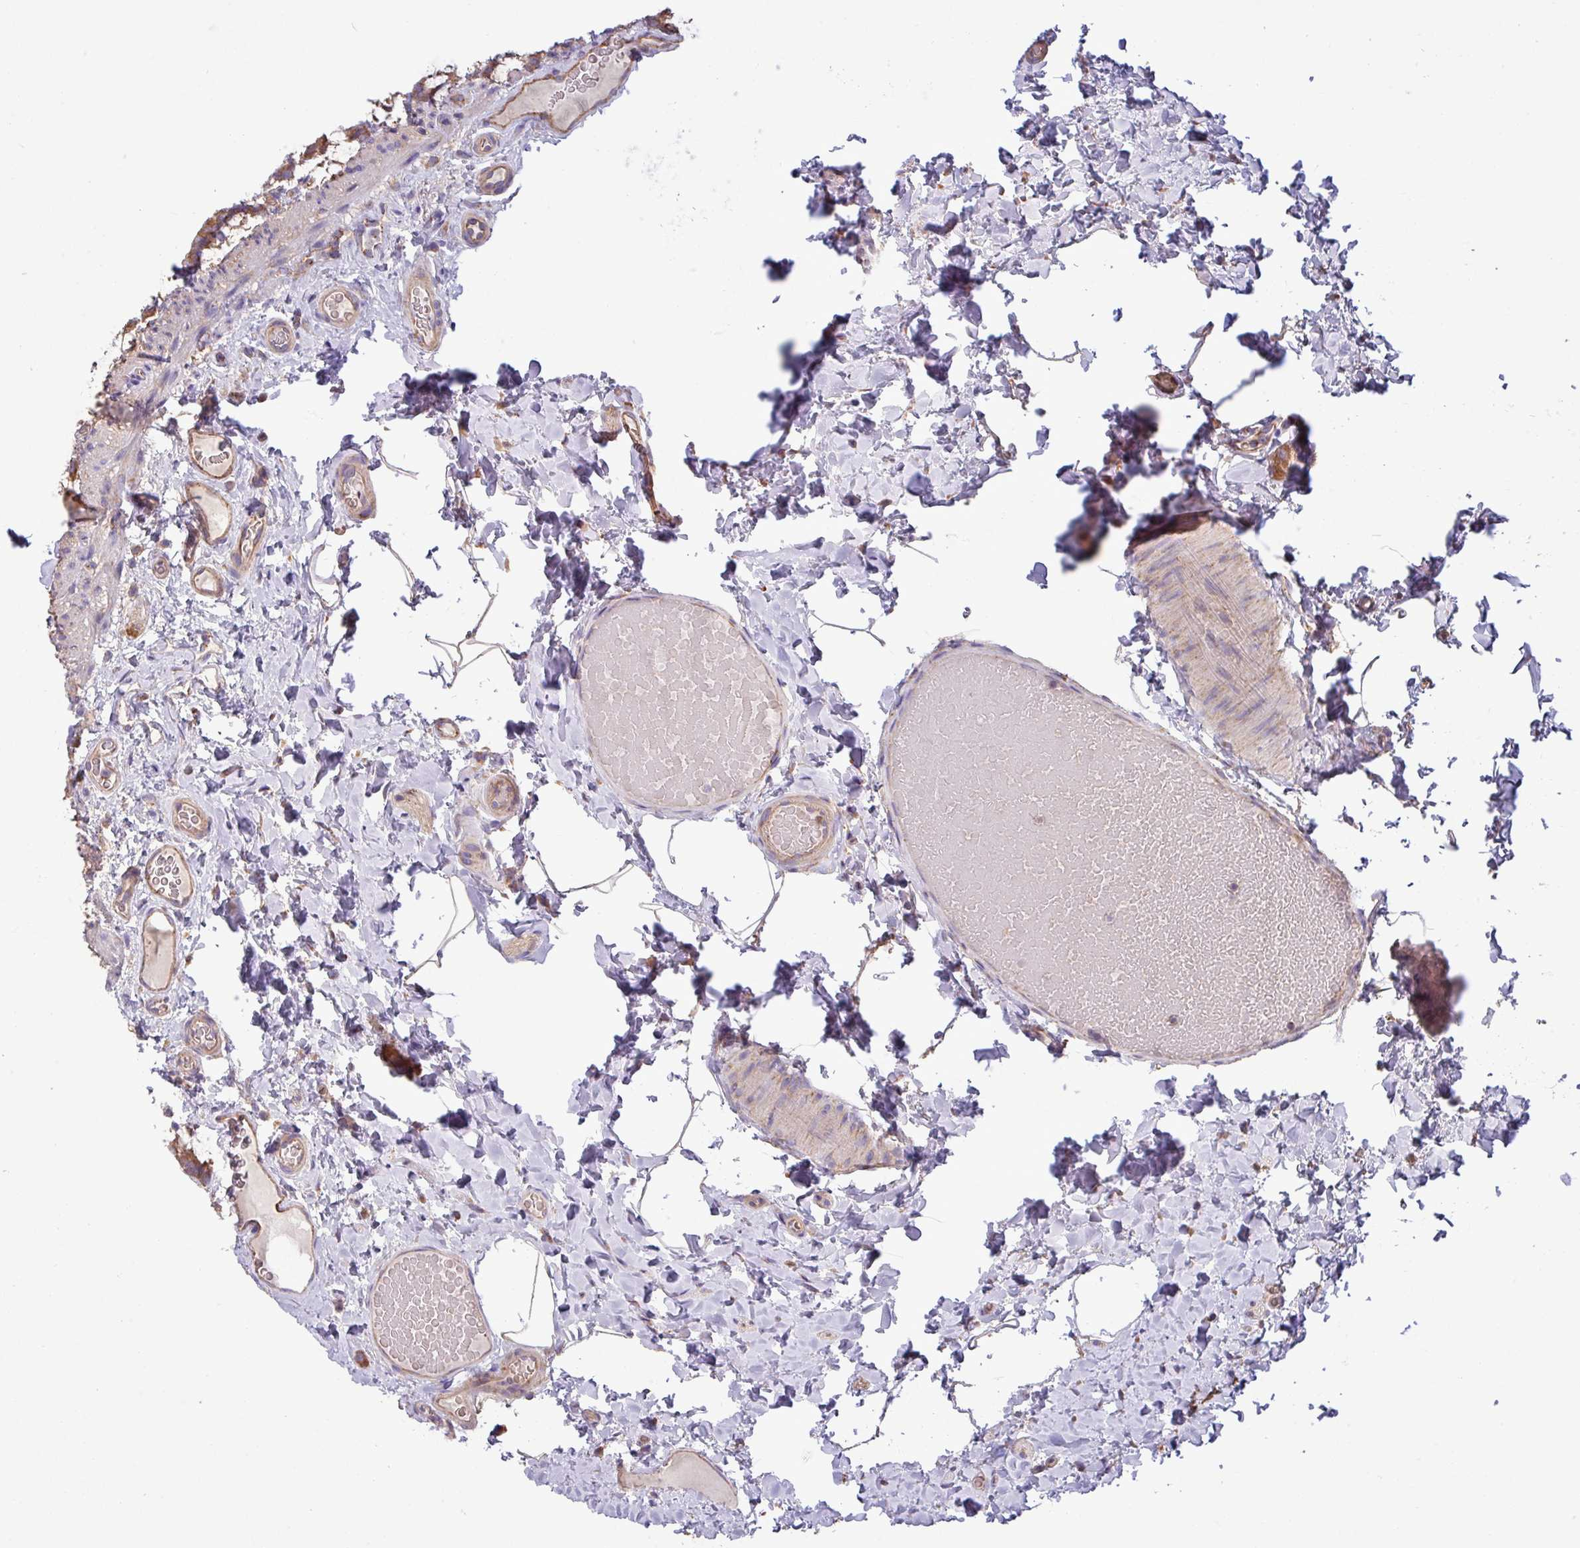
{"staining": {"intensity": "moderate", "quantity": ">75%", "location": "cytoplasmic/membranous"}, "tissue": "colon", "cell_type": "Endothelial cells", "image_type": "normal", "snomed": [{"axis": "morphology", "description": "Normal tissue, NOS"}, {"axis": "topography", "description": "Colon"}], "caption": "Approximately >75% of endothelial cells in unremarkable human colon display moderate cytoplasmic/membranous protein staining as visualized by brown immunohistochemical staining.", "gene": "PPM1J", "patient": {"sex": "male", "age": 46}}